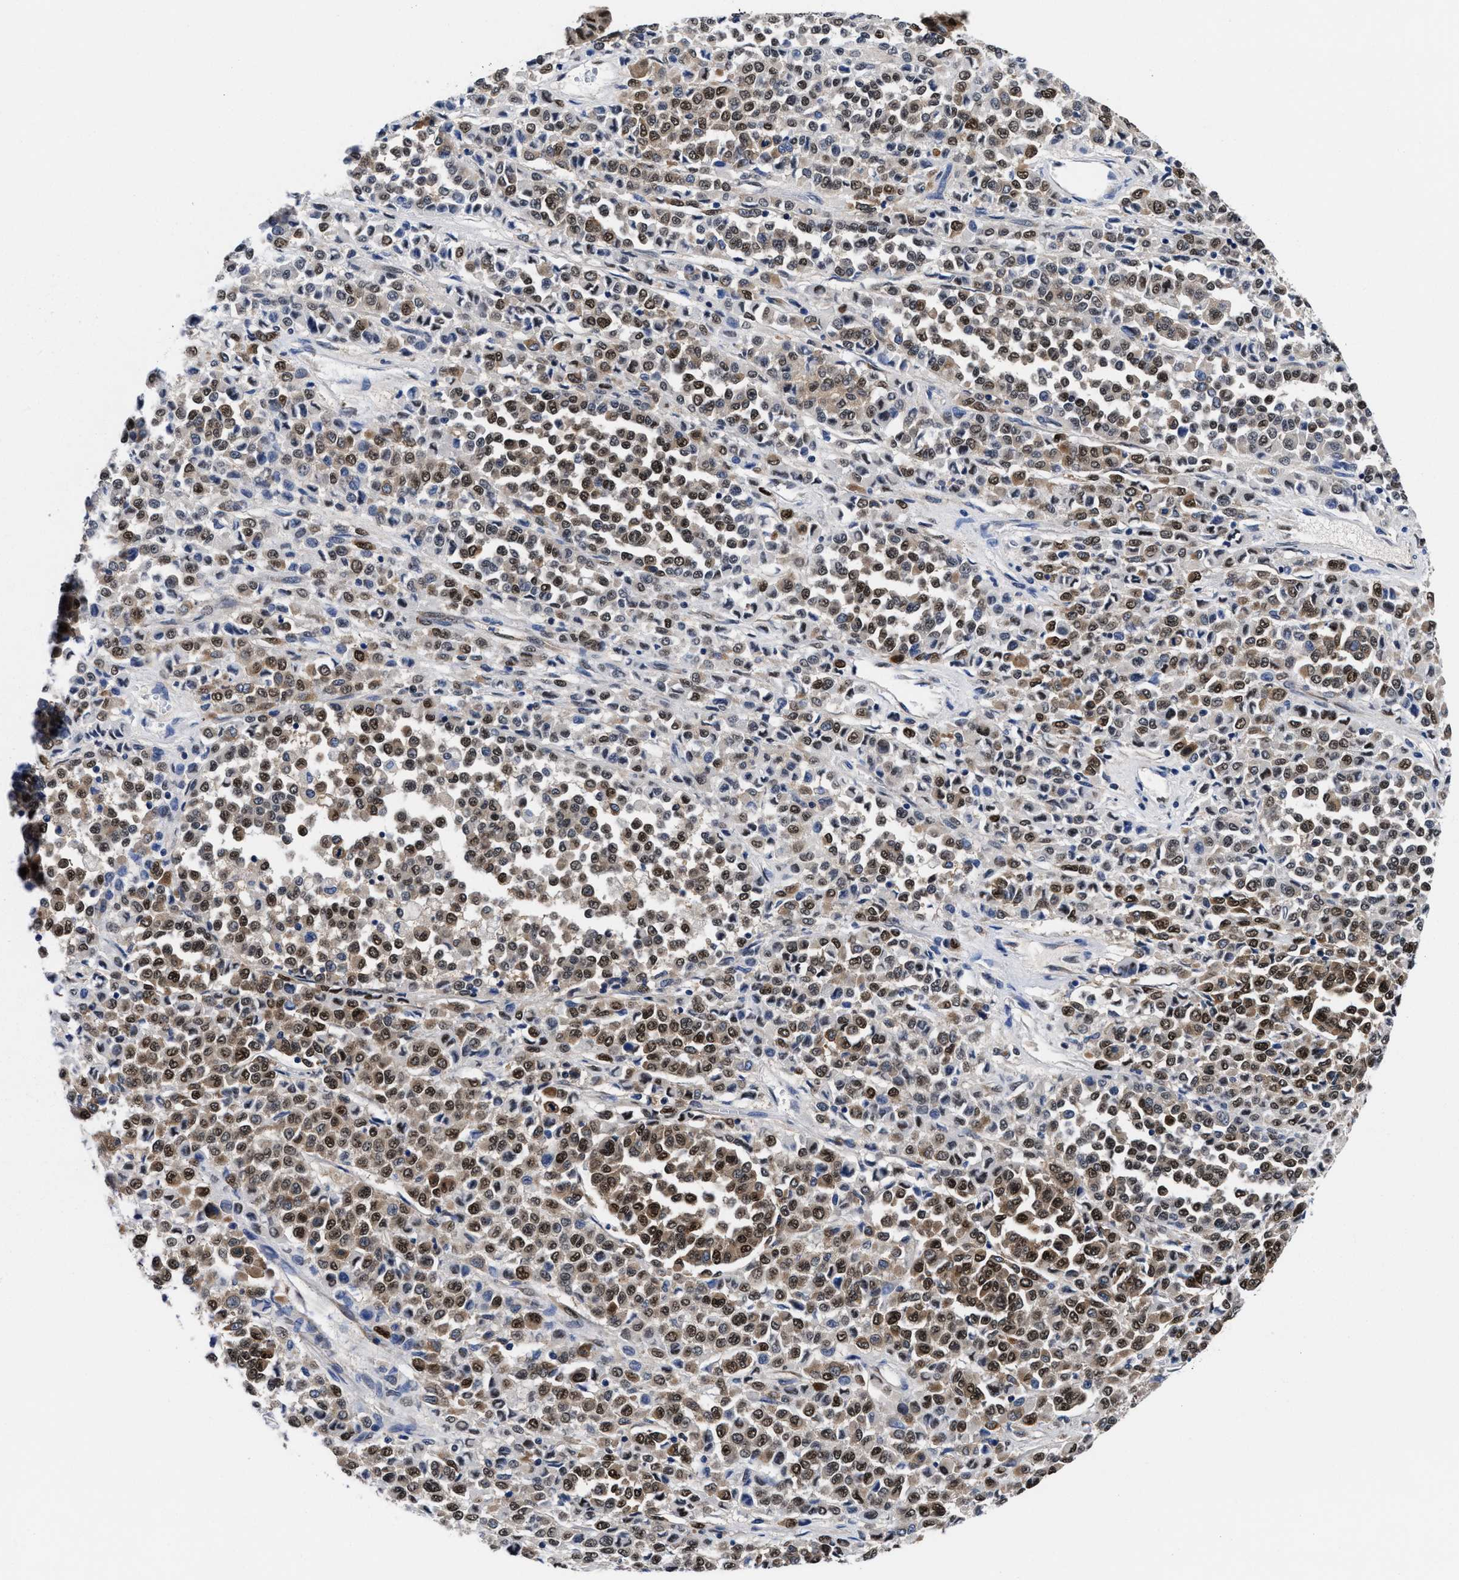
{"staining": {"intensity": "strong", "quantity": ">75%", "location": "cytoplasmic/membranous,nuclear"}, "tissue": "melanoma", "cell_type": "Tumor cells", "image_type": "cancer", "snomed": [{"axis": "morphology", "description": "Malignant melanoma, Metastatic site"}, {"axis": "topography", "description": "Pancreas"}], "caption": "Immunohistochemistry staining of malignant melanoma (metastatic site), which shows high levels of strong cytoplasmic/membranous and nuclear positivity in about >75% of tumor cells indicating strong cytoplasmic/membranous and nuclear protein positivity. The staining was performed using DAB (brown) for protein detection and nuclei were counterstained in hematoxylin (blue).", "gene": "ACLY", "patient": {"sex": "female", "age": 30}}